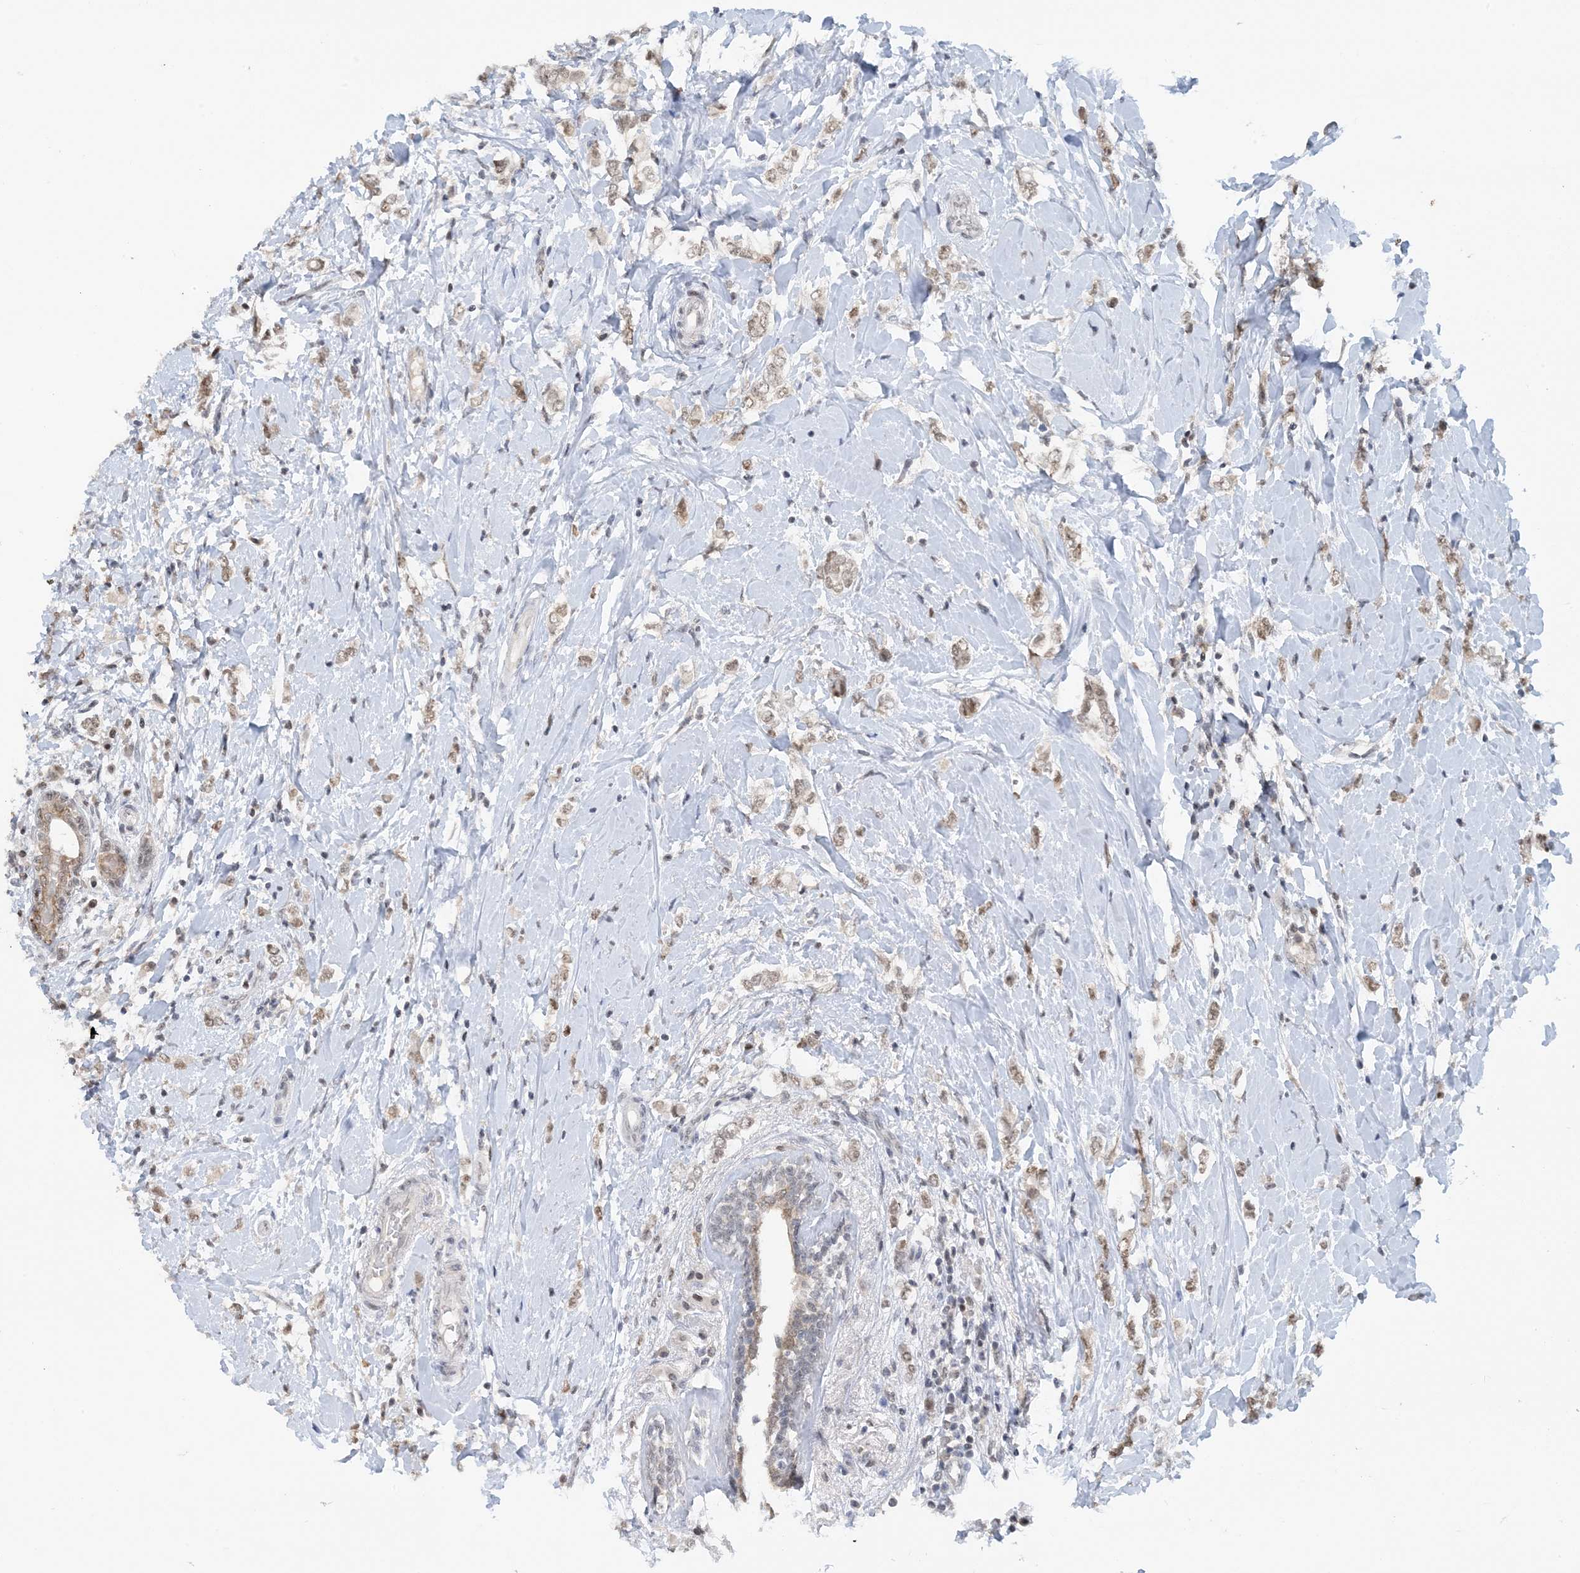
{"staining": {"intensity": "weak", "quantity": "25%-75%", "location": "nuclear"}, "tissue": "breast cancer", "cell_type": "Tumor cells", "image_type": "cancer", "snomed": [{"axis": "morphology", "description": "Normal tissue, NOS"}, {"axis": "morphology", "description": "Lobular carcinoma"}, {"axis": "topography", "description": "Breast"}], "caption": "A low amount of weak nuclear expression is present in about 25%-75% of tumor cells in breast lobular carcinoma tissue.", "gene": "ACYP2", "patient": {"sex": "female", "age": 47}}